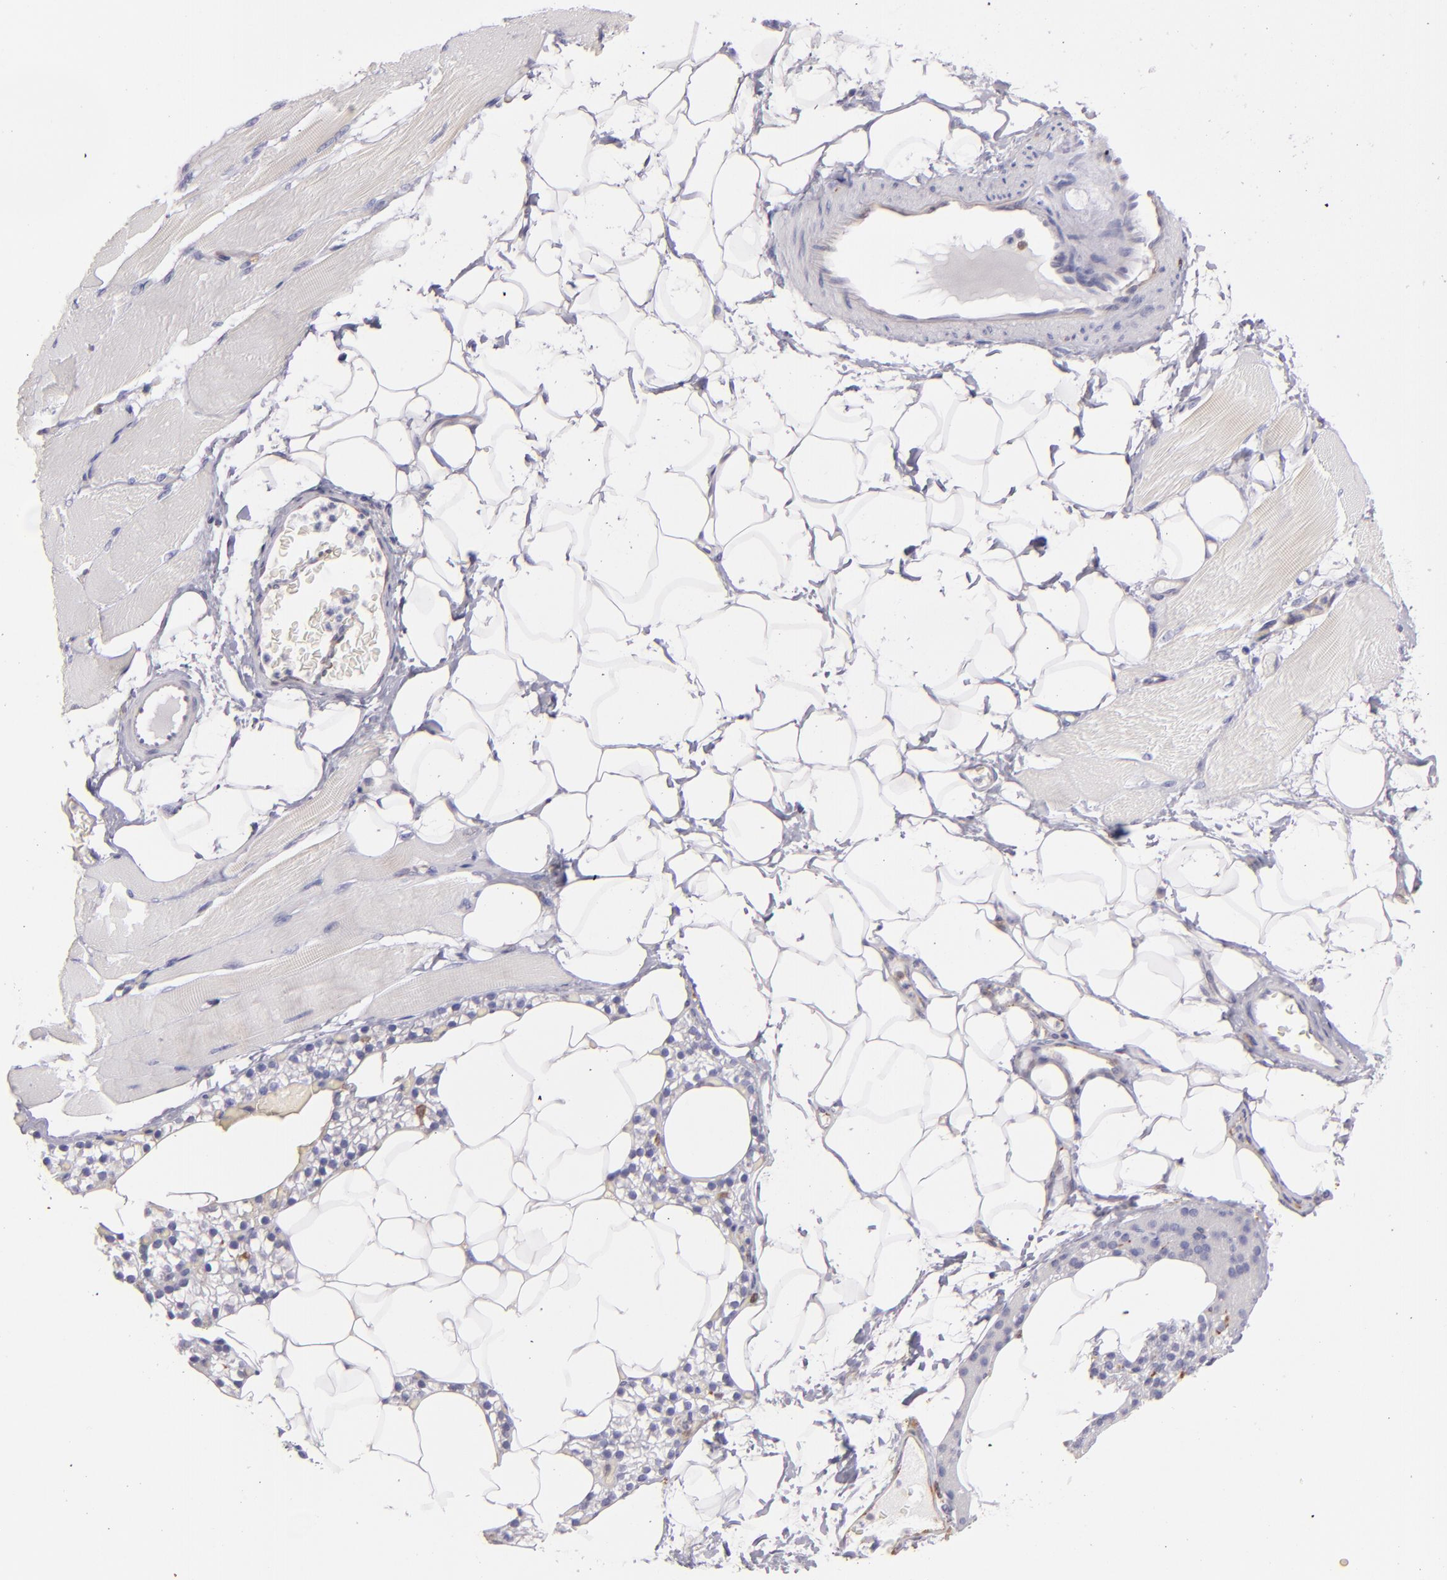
{"staining": {"intensity": "negative", "quantity": "none", "location": "none"}, "tissue": "skeletal muscle", "cell_type": "Myocytes", "image_type": "normal", "snomed": [{"axis": "morphology", "description": "Normal tissue, NOS"}, {"axis": "topography", "description": "Skeletal muscle"}, {"axis": "topography", "description": "Parathyroid gland"}], "caption": "Immunohistochemistry image of normal skeletal muscle: human skeletal muscle stained with DAB (3,3'-diaminobenzidine) exhibits no significant protein positivity in myocytes.", "gene": "CD74", "patient": {"sex": "female", "age": 37}}